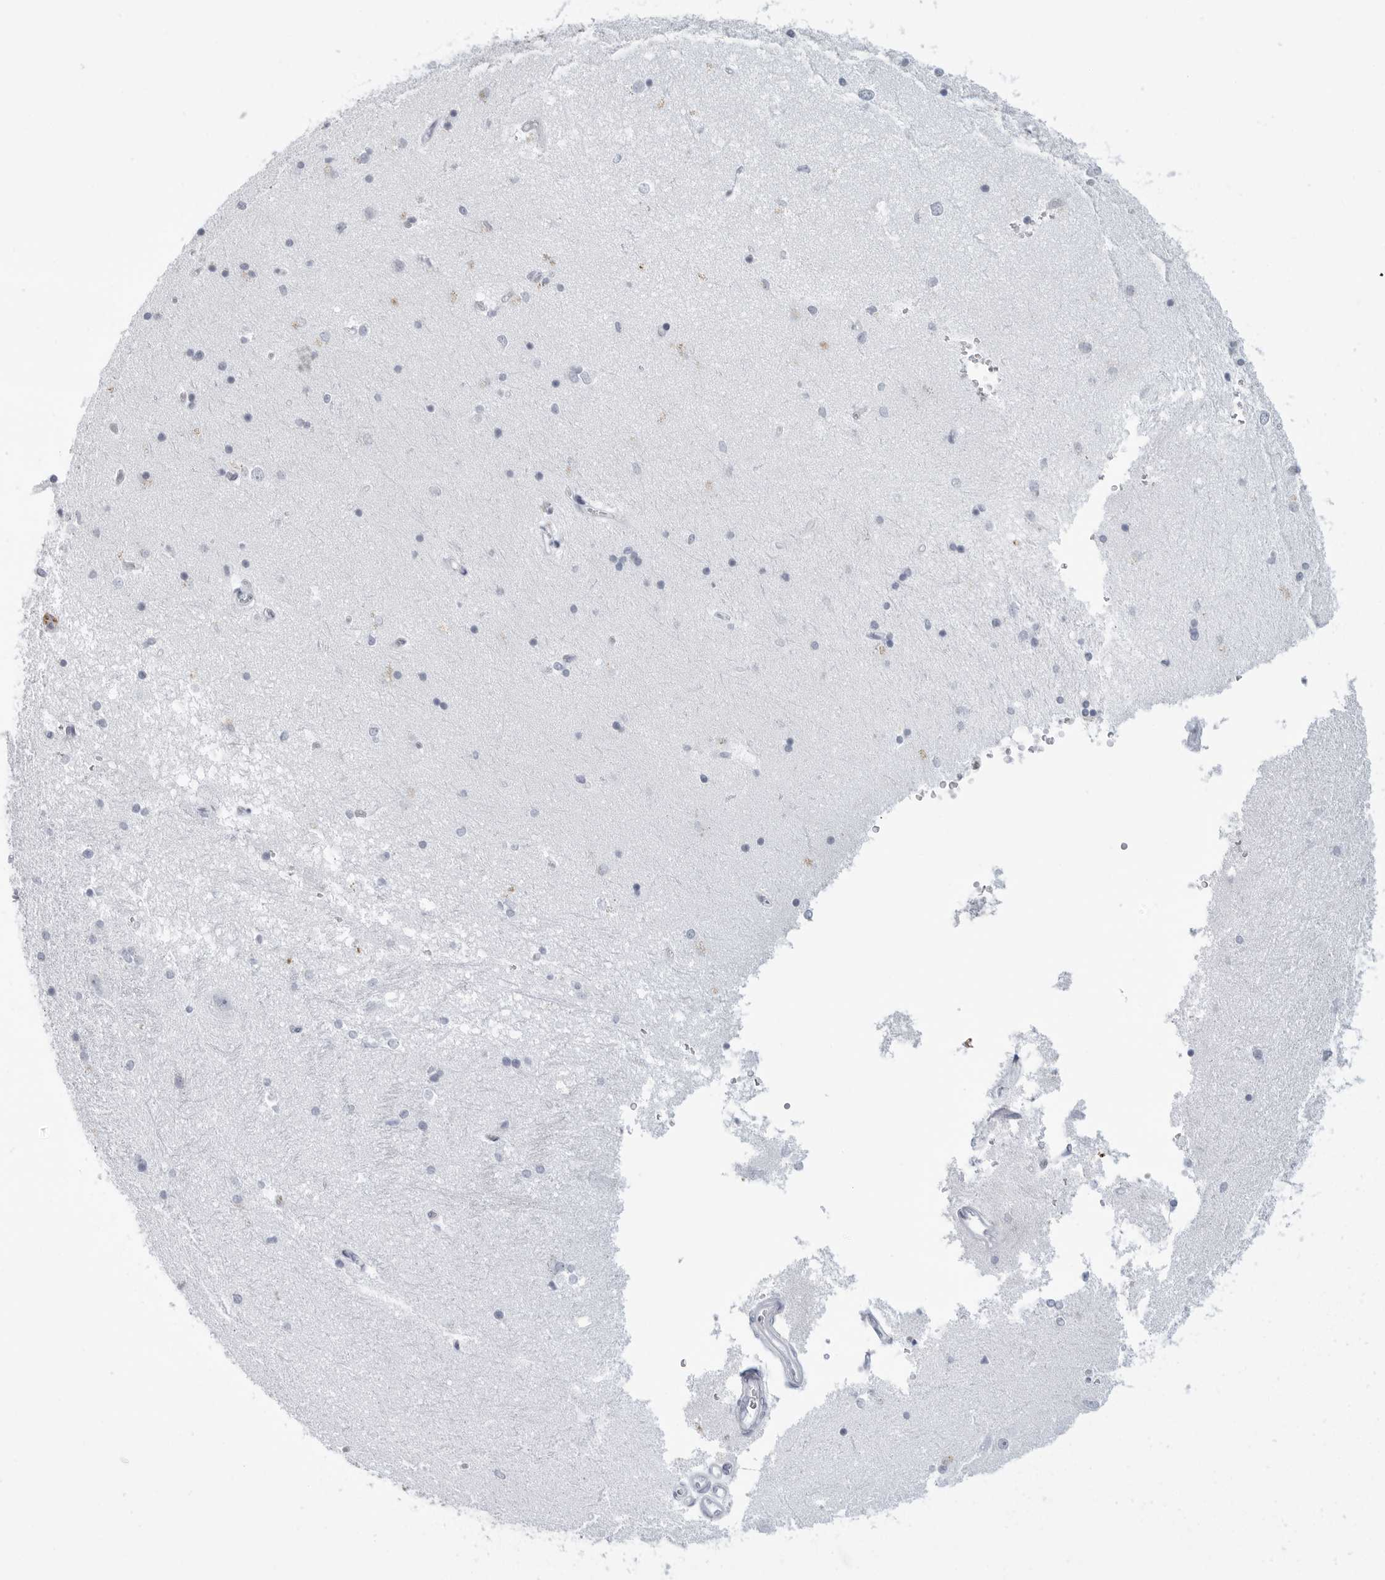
{"staining": {"intensity": "negative", "quantity": "none", "location": "none"}, "tissue": "hippocampus", "cell_type": "Glial cells", "image_type": "normal", "snomed": [{"axis": "morphology", "description": "Normal tissue, NOS"}, {"axis": "topography", "description": "Hippocampus"}], "caption": "Immunohistochemical staining of normal human hippocampus shows no significant positivity in glial cells. (Stains: DAB IHC with hematoxylin counter stain, Microscopy: brightfield microscopy at high magnification).", "gene": "AMPD1", "patient": {"sex": "male", "age": 45}}